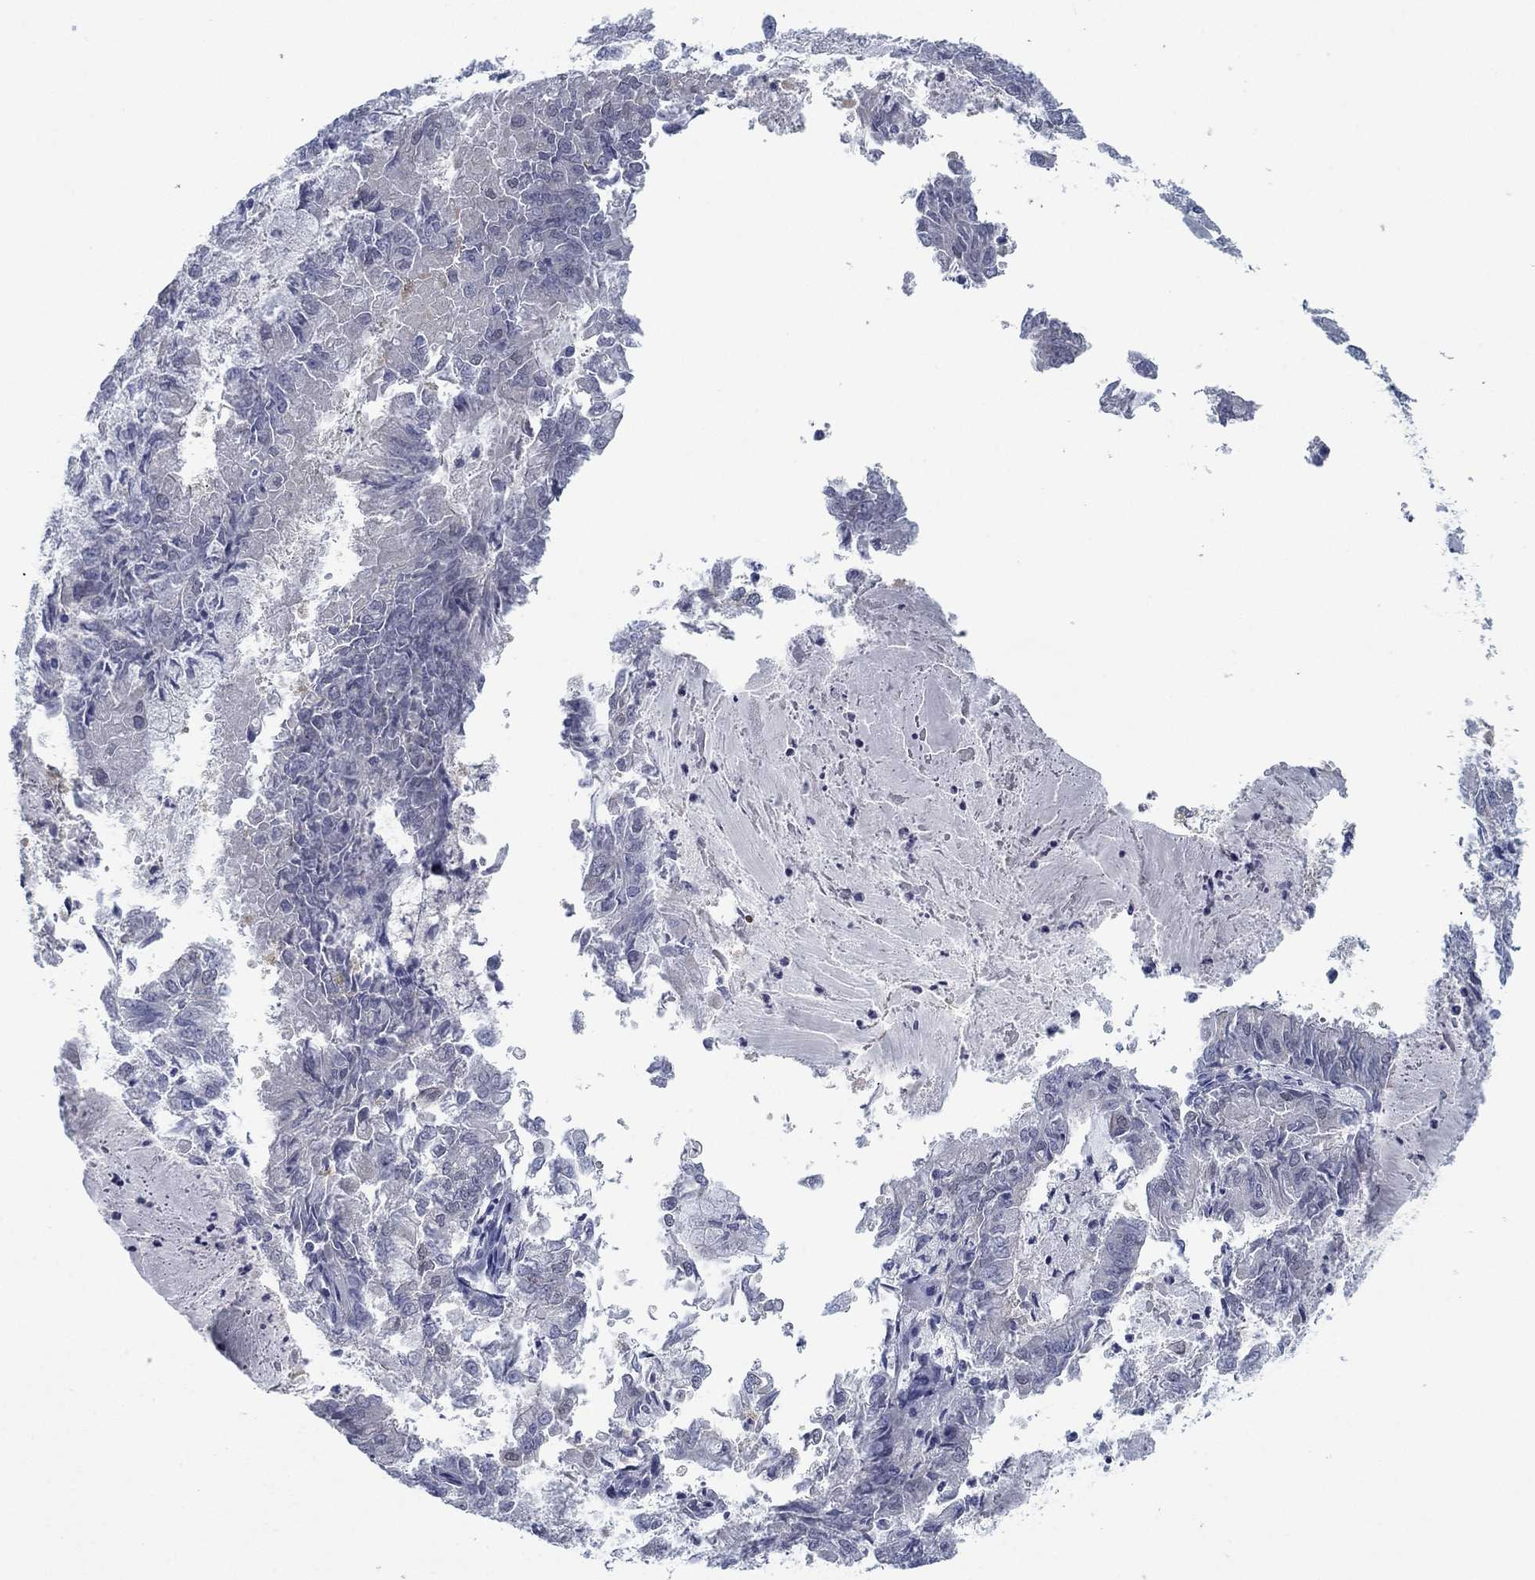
{"staining": {"intensity": "negative", "quantity": "none", "location": "none"}, "tissue": "endometrial cancer", "cell_type": "Tumor cells", "image_type": "cancer", "snomed": [{"axis": "morphology", "description": "Adenocarcinoma, NOS"}, {"axis": "topography", "description": "Endometrium"}], "caption": "Endometrial cancer was stained to show a protein in brown. There is no significant expression in tumor cells.", "gene": "DNAL1", "patient": {"sex": "female", "age": 57}}